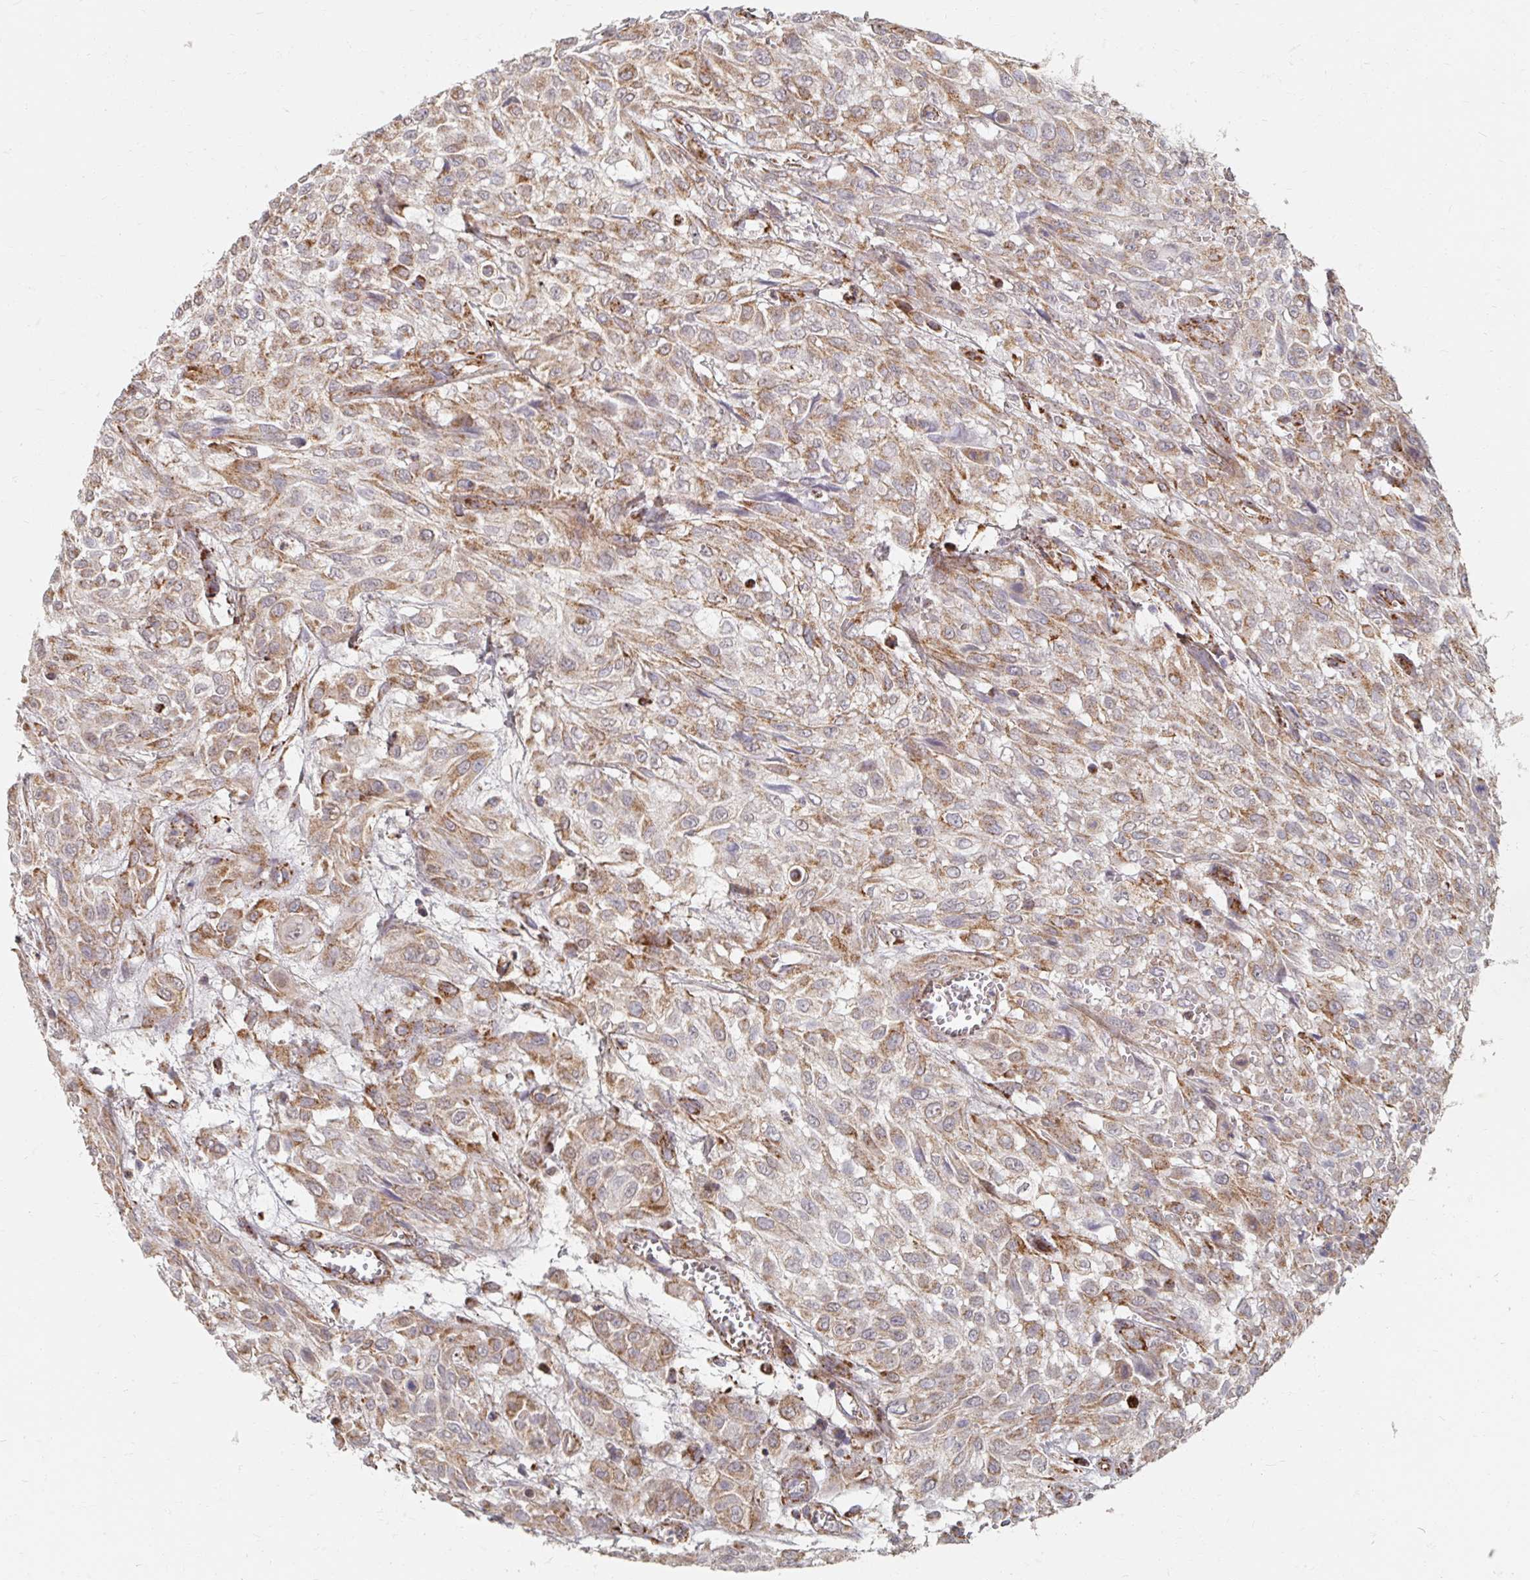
{"staining": {"intensity": "moderate", "quantity": "25%-75%", "location": "cytoplasmic/membranous"}, "tissue": "urothelial cancer", "cell_type": "Tumor cells", "image_type": "cancer", "snomed": [{"axis": "morphology", "description": "Urothelial carcinoma, High grade"}, {"axis": "topography", "description": "Urinary bladder"}], "caption": "Moderate cytoplasmic/membranous positivity is present in approximately 25%-75% of tumor cells in urothelial carcinoma (high-grade).", "gene": "MAVS", "patient": {"sex": "male", "age": 57}}